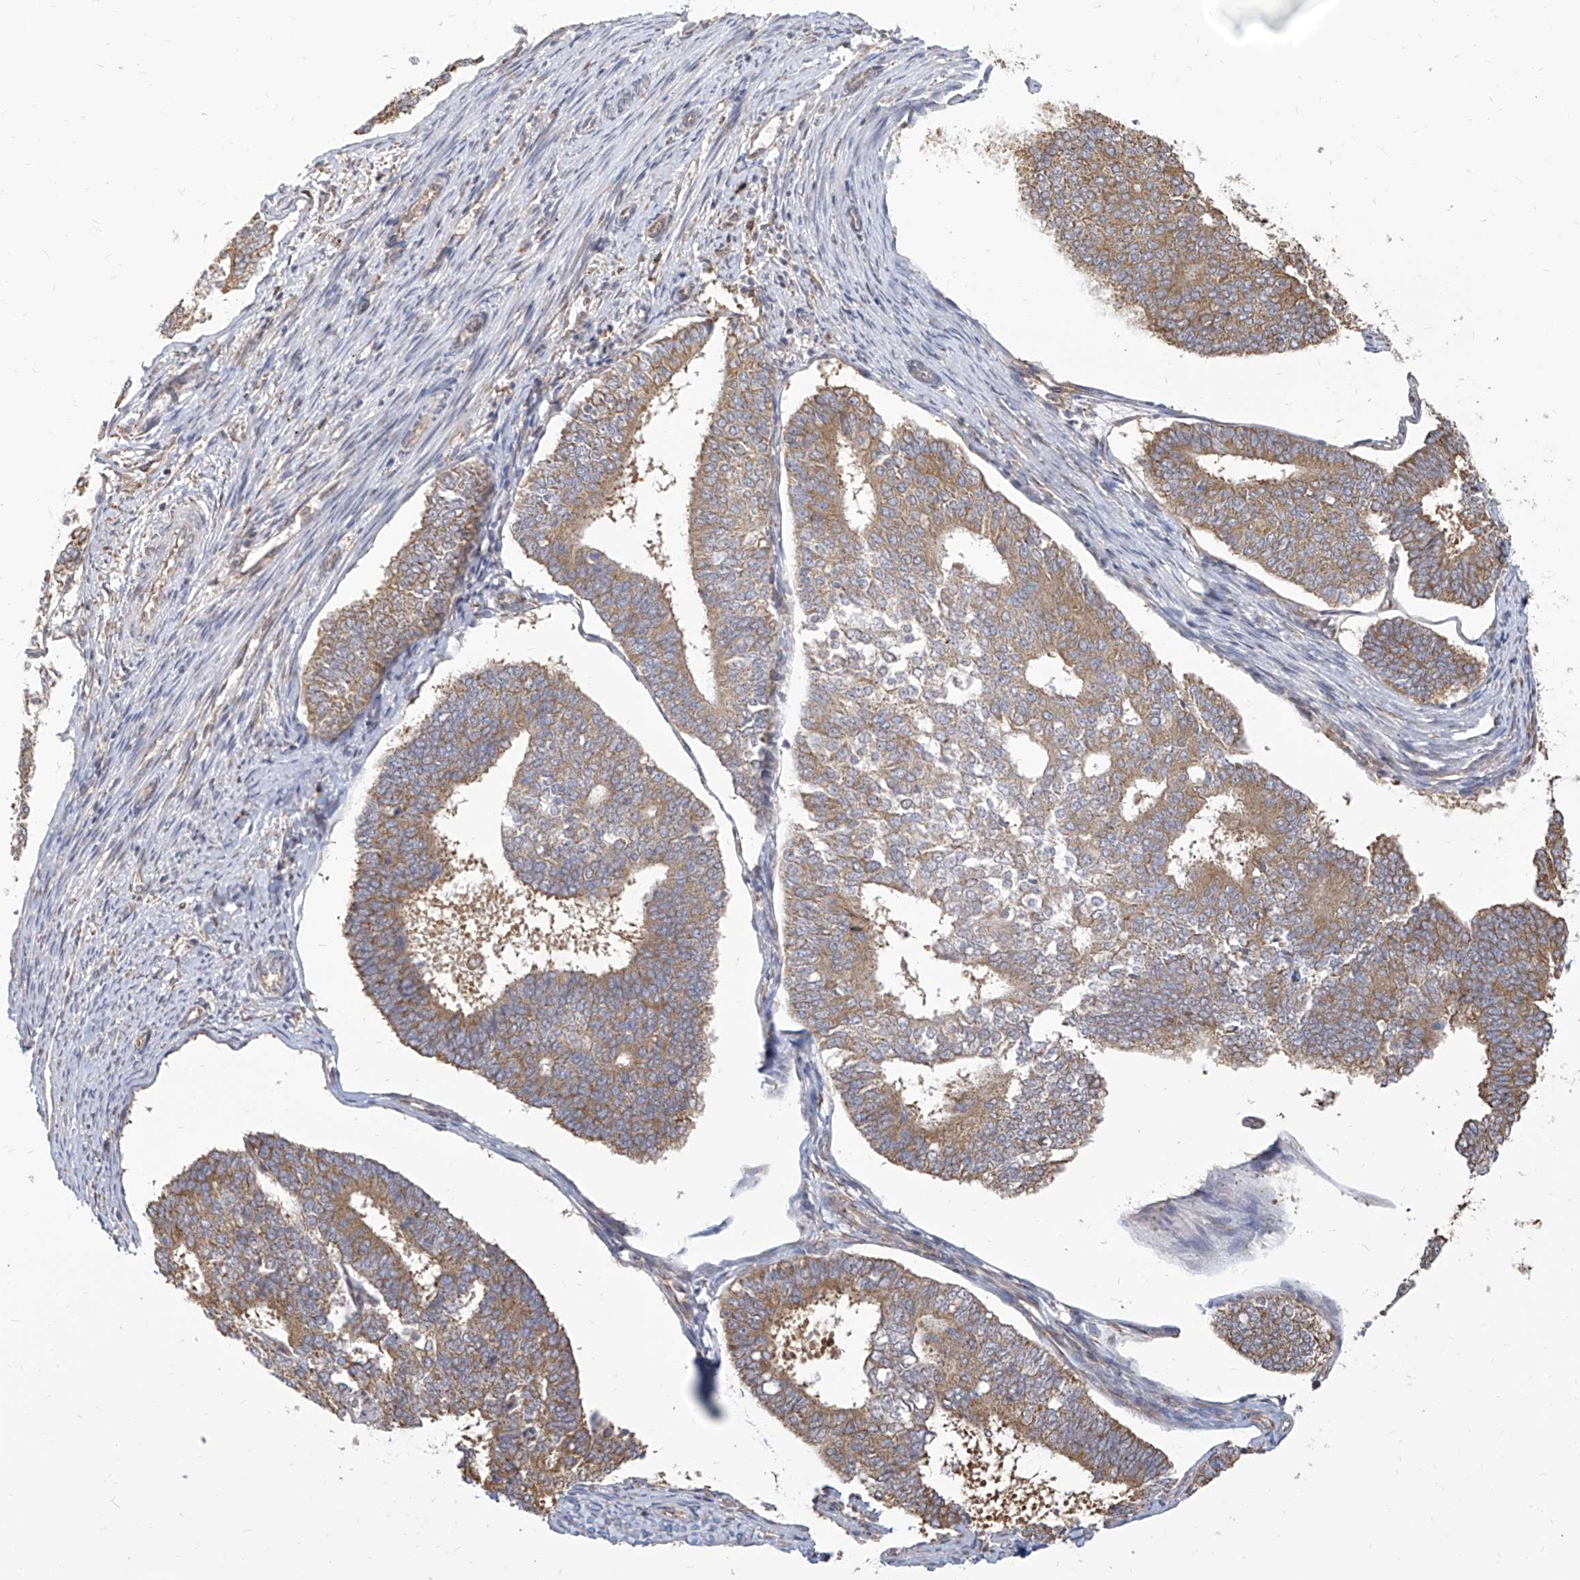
{"staining": {"intensity": "moderate", "quantity": ">75%", "location": "cytoplasmic/membranous"}, "tissue": "endometrial cancer", "cell_type": "Tumor cells", "image_type": "cancer", "snomed": [{"axis": "morphology", "description": "Adenocarcinoma, NOS"}, {"axis": "topography", "description": "Endometrium"}], "caption": "Moderate cytoplasmic/membranous positivity is present in about >75% of tumor cells in endometrial cancer.", "gene": "FAM83B", "patient": {"sex": "female", "age": 70}}